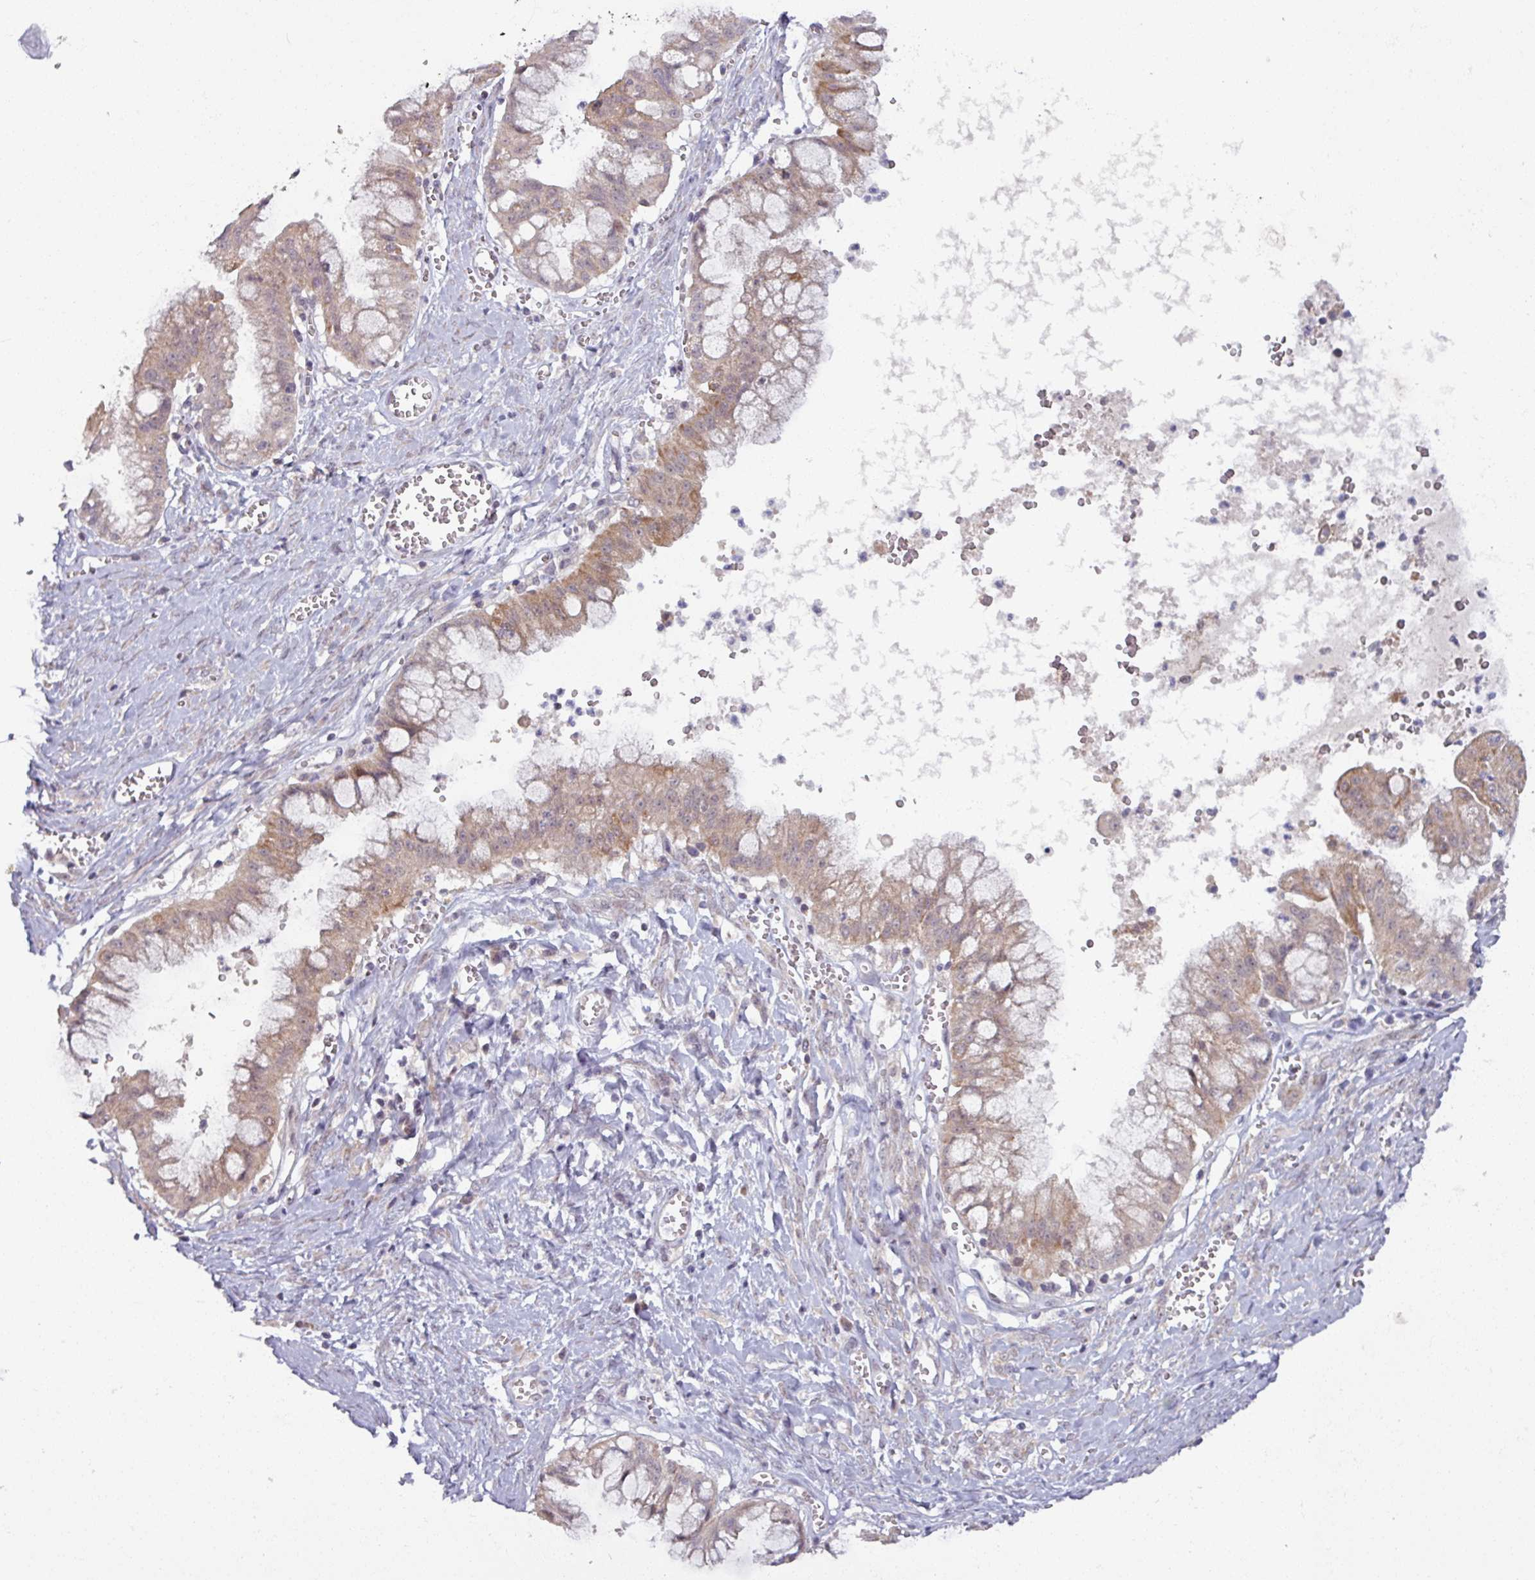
{"staining": {"intensity": "weak", "quantity": ">75%", "location": "cytoplasmic/membranous"}, "tissue": "ovarian cancer", "cell_type": "Tumor cells", "image_type": "cancer", "snomed": [{"axis": "morphology", "description": "Cystadenocarcinoma, mucinous, NOS"}, {"axis": "topography", "description": "Ovary"}], "caption": "Ovarian cancer (mucinous cystadenocarcinoma) stained with DAB immunohistochemistry (IHC) exhibits low levels of weak cytoplasmic/membranous staining in about >75% of tumor cells. The protein of interest is stained brown, and the nuclei are stained in blue (DAB IHC with brightfield microscopy, high magnification).", "gene": "OGFOD3", "patient": {"sex": "female", "age": 70}}